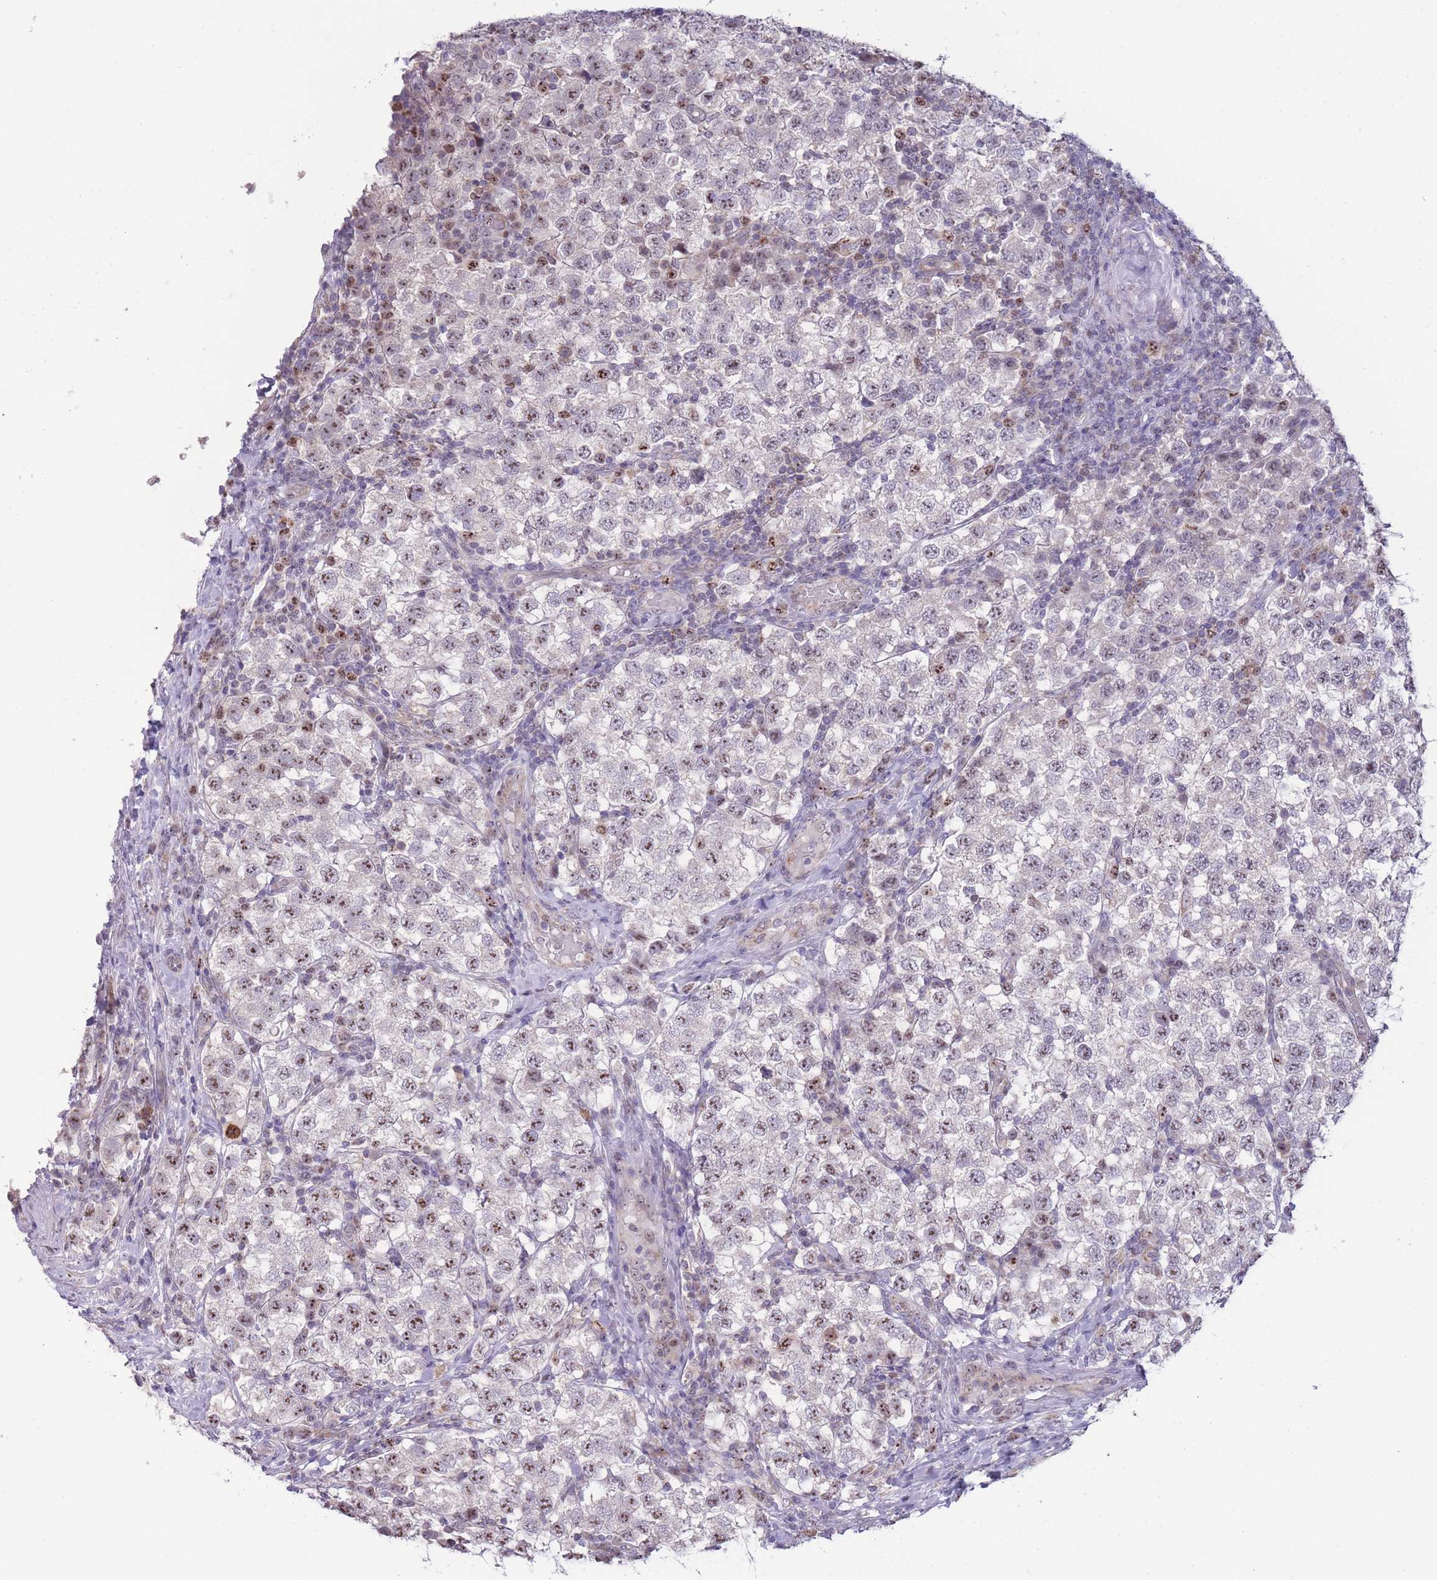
{"staining": {"intensity": "moderate", "quantity": "25%-75%", "location": "nuclear"}, "tissue": "testis cancer", "cell_type": "Tumor cells", "image_type": "cancer", "snomed": [{"axis": "morphology", "description": "Seminoma, NOS"}, {"axis": "topography", "description": "Testis"}], "caption": "Tumor cells display moderate nuclear staining in approximately 25%-75% of cells in testis cancer (seminoma). The staining was performed using DAB to visualize the protein expression in brown, while the nuclei were stained in blue with hematoxylin (Magnification: 20x).", "gene": "MCIDAS", "patient": {"sex": "male", "age": 34}}